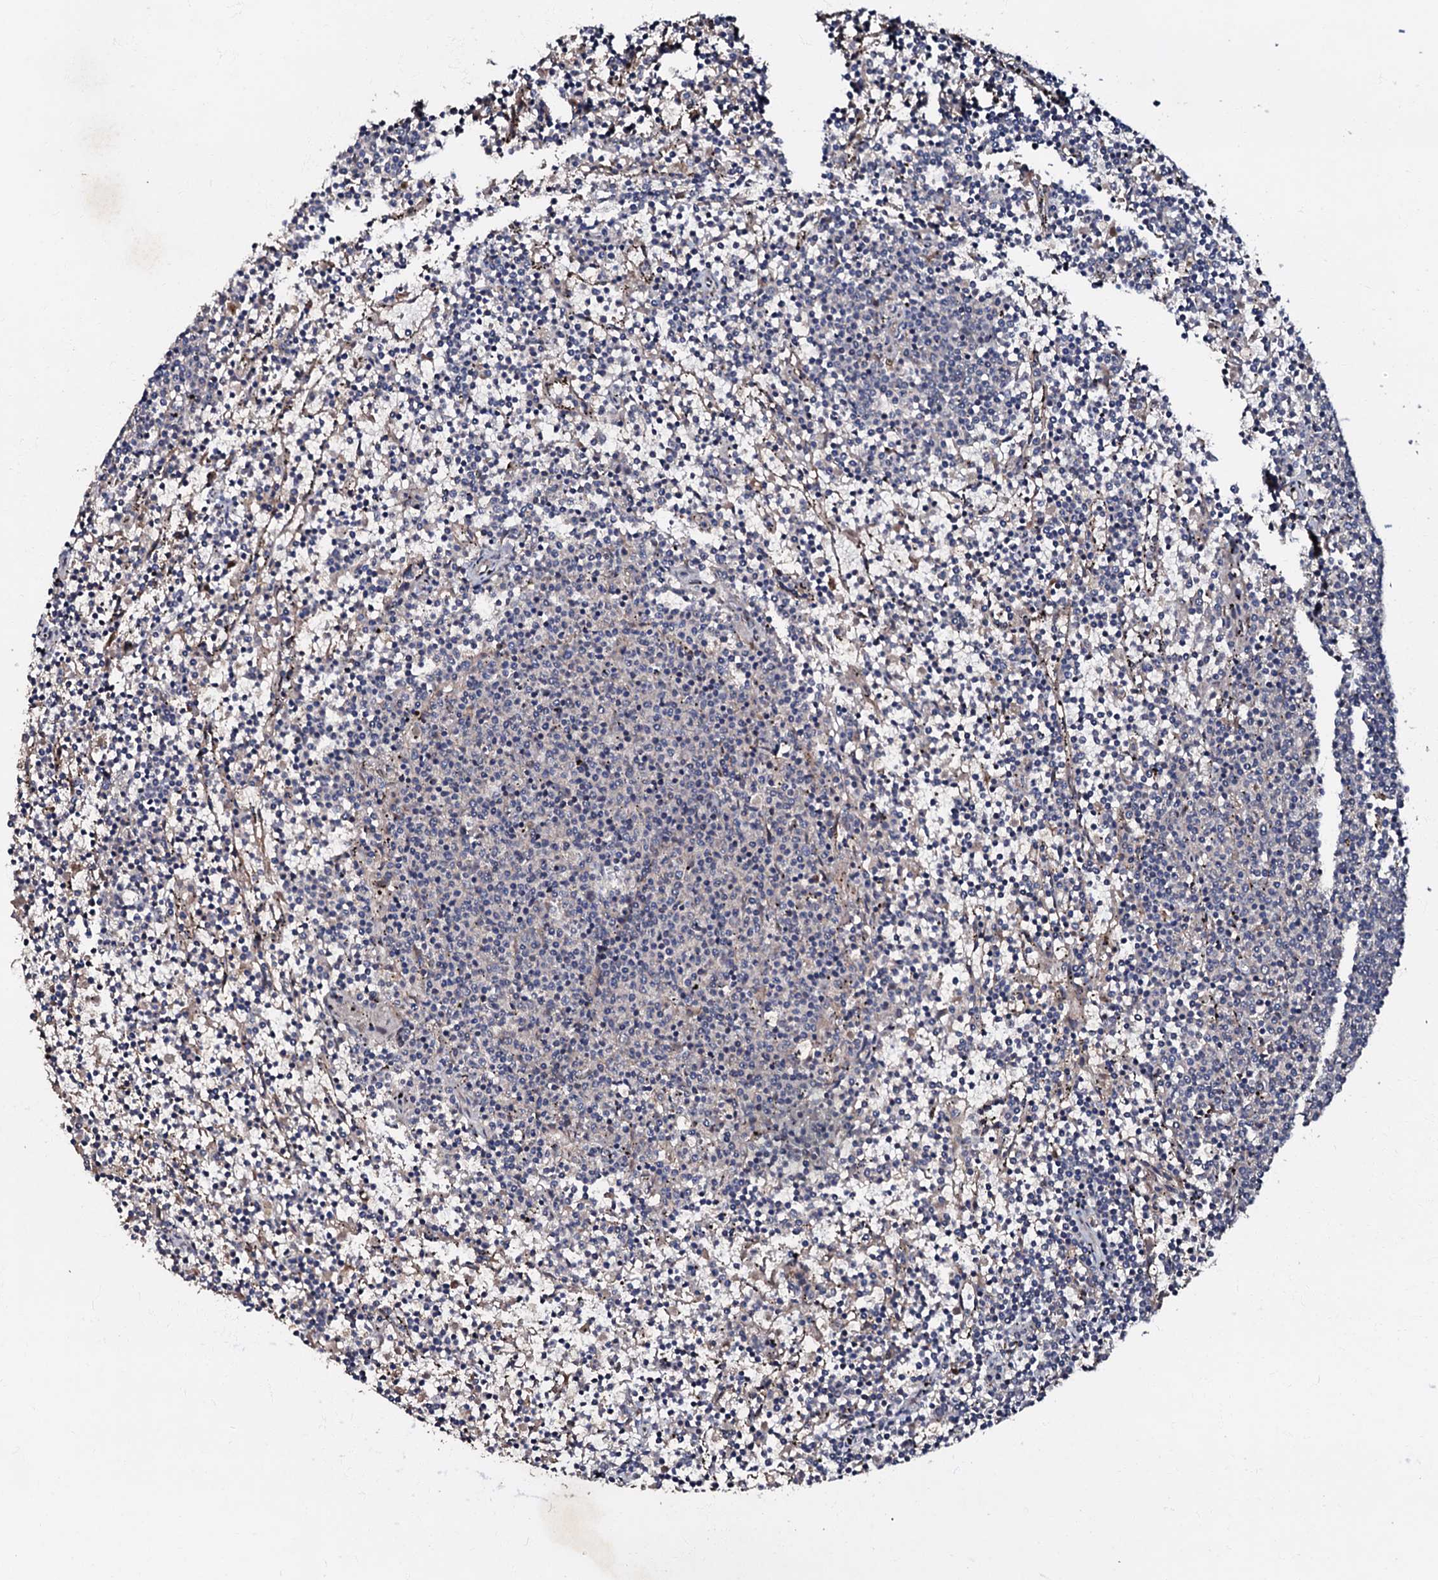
{"staining": {"intensity": "negative", "quantity": "none", "location": "none"}, "tissue": "lymphoma", "cell_type": "Tumor cells", "image_type": "cancer", "snomed": [{"axis": "morphology", "description": "Malignant lymphoma, non-Hodgkin's type, Low grade"}, {"axis": "topography", "description": "Spleen"}], "caption": "Human malignant lymphoma, non-Hodgkin's type (low-grade) stained for a protein using IHC shows no positivity in tumor cells.", "gene": "MANSC4", "patient": {"sex": "female", "age": 50}}